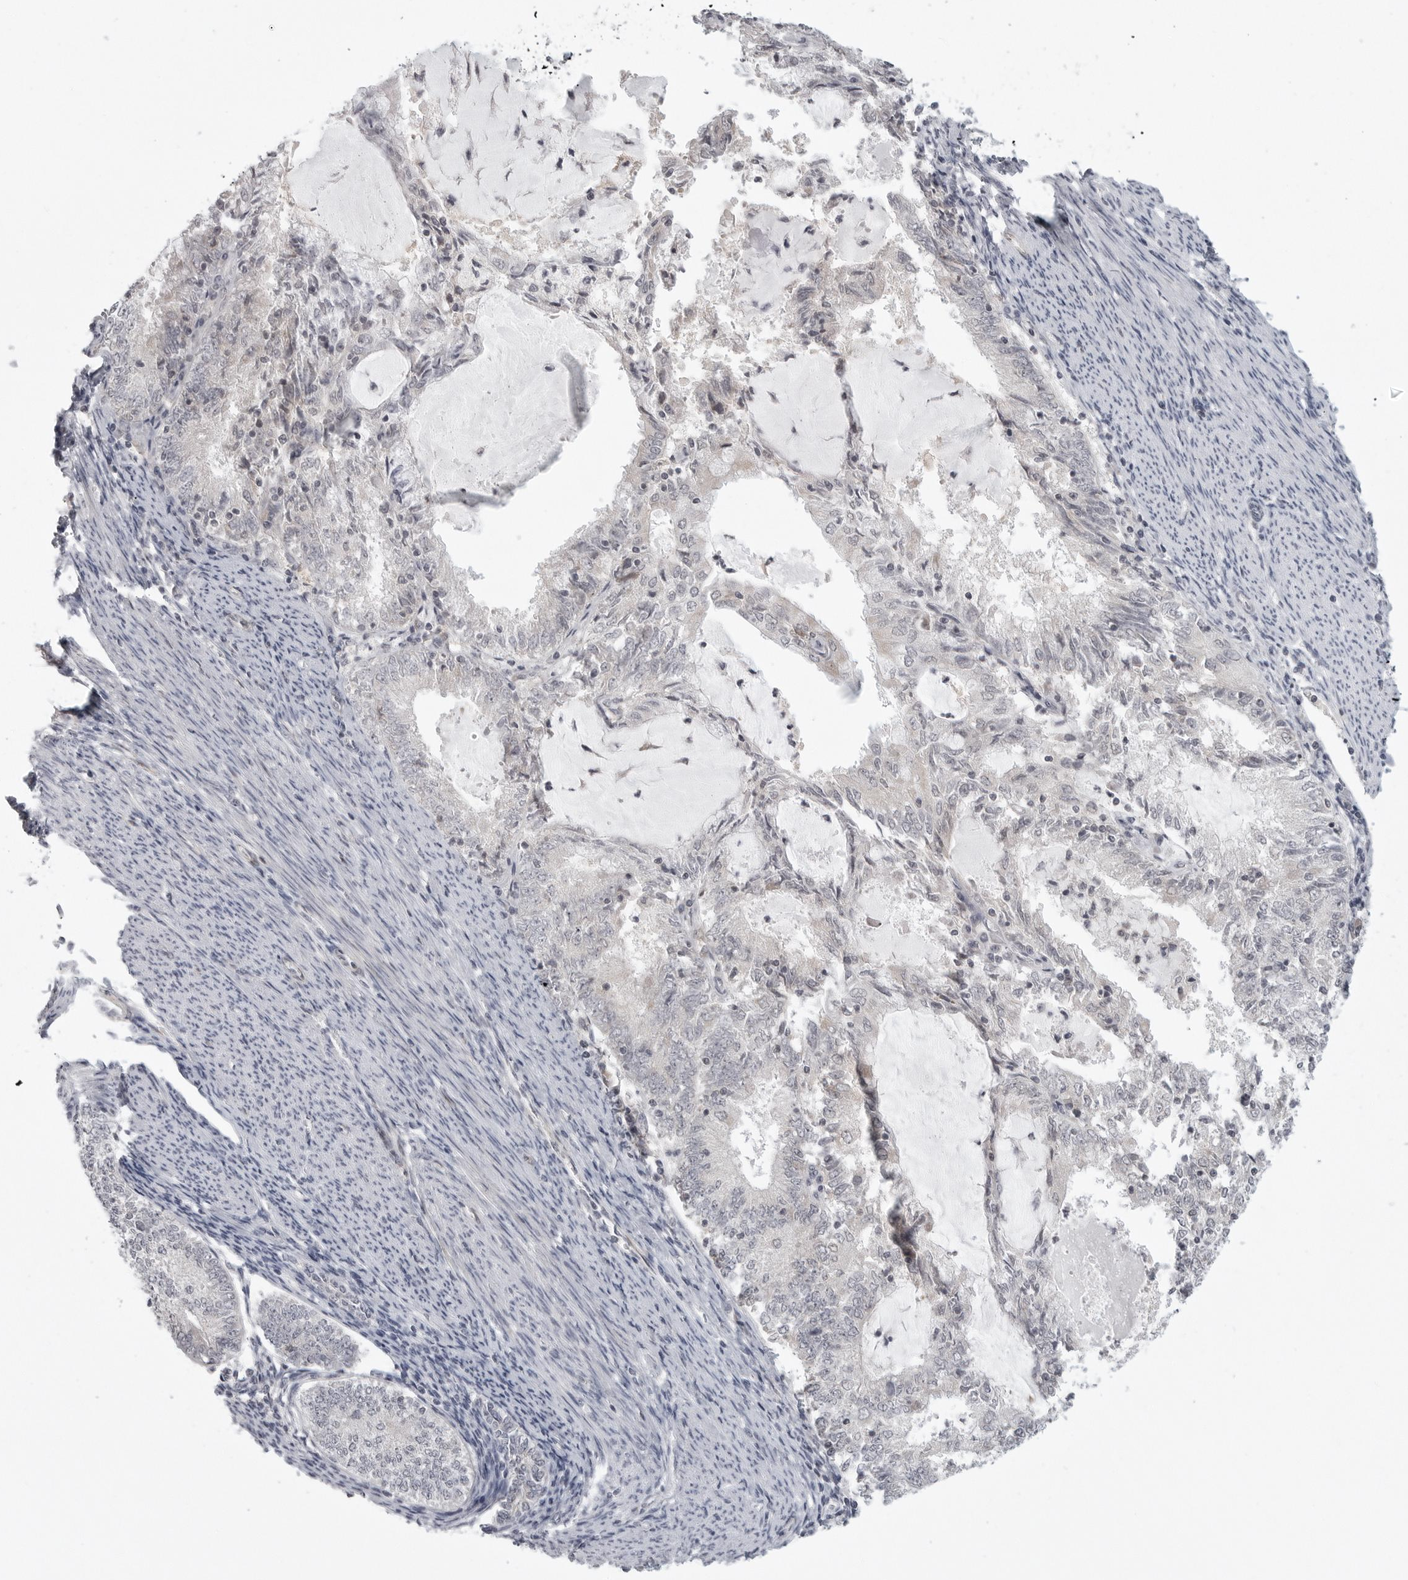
{"staining": {"intensity": "negative", "quantity": "none", "location": "none"}, "tissue": "endometrial cancer", "cell_type": "Tumor cells", "image_type": "cancer", "snomed": [{"axis": "morphology", "description": "Adenocarcinoma, NOS"}, {"axis": "topography", "description": "Endometrium"}], "caption": "DAB immunohistochemical staining of human endometrial cancer (adenocarcinoma) reveals no significant expression in tumor cells.", "gene": "TUT4", "patient": {"sex": "female", "age": 57}}